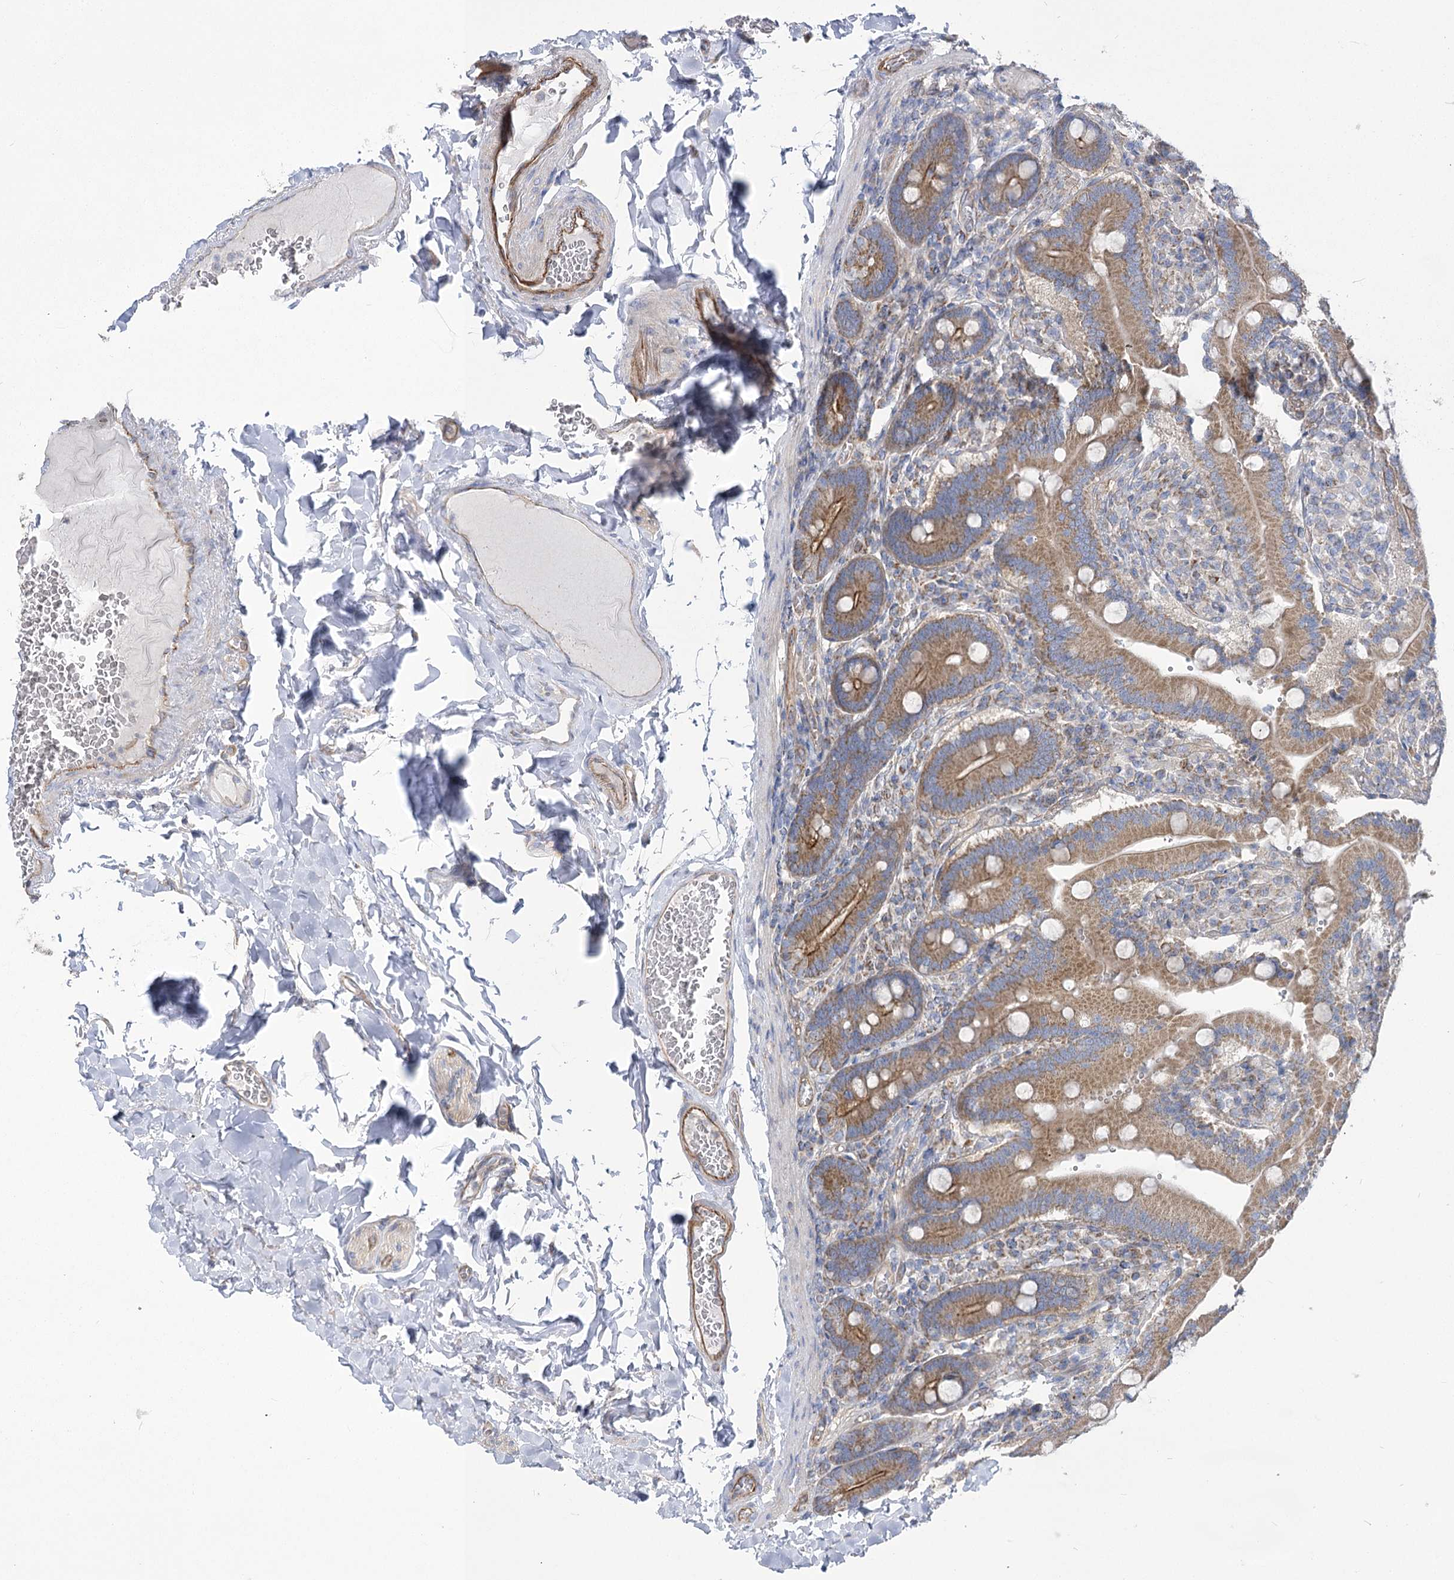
{"staining": {"intensity": "moderate", "quantity": ">75%", "location": "cytoplasmic/membranous"}, "tissue": "duodenum", "cell_type": "Glandular cells", "image_type": "normal", "snomed": [{"axis": "morphology", "description": "Normal tissue, NOS"}, {"axis": "topography", "description": "Duodenum"}], "caption": "High-power microscopy captured an IHC image of normal duodenum, revealing moderate cytoplasmic/membranous positivity in approximately >75% of glandular cells.", "gene": "RMDN2", "patient": {"sex": "female", "age": 62}}